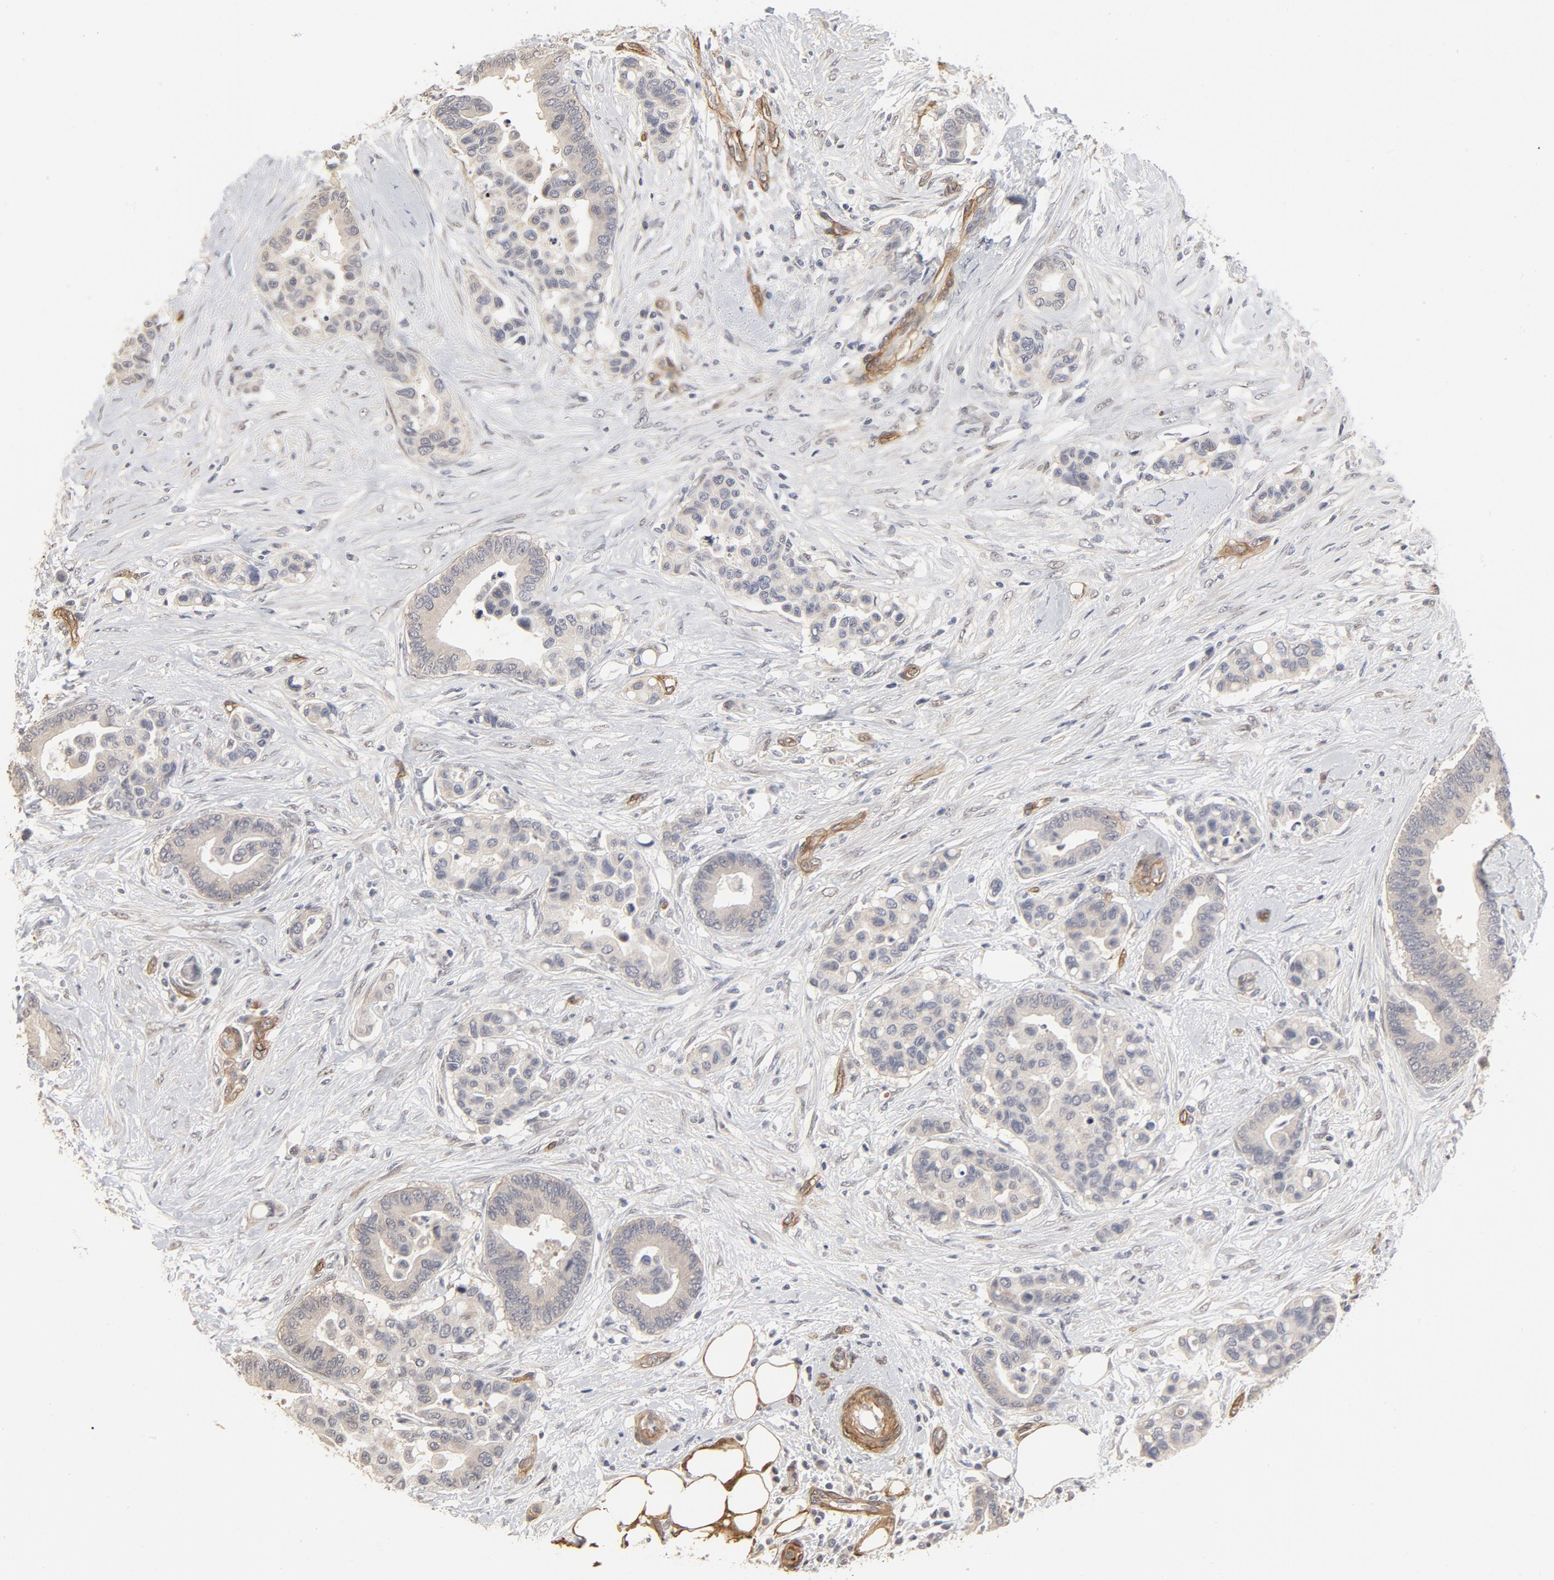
{"staining": {"intensity": "negative", "quantity": "none", "location": "none"}, "tissue": "colorectal cancer", "cell_type": "Tumor cells", "image_type": "cancer", "snomed": [{"axis": "morphology", "description": "Adenocarcinoma, NOS"}, {"axis": "topography", "description": "Colon"}], "caption": "Tumor cells are negative for brown protein staining in colorectal adenocarcinoma. Nuclei are stained in blue.", "gene": "MAGED4", "patient": {"sex": "male", "age": 82}}